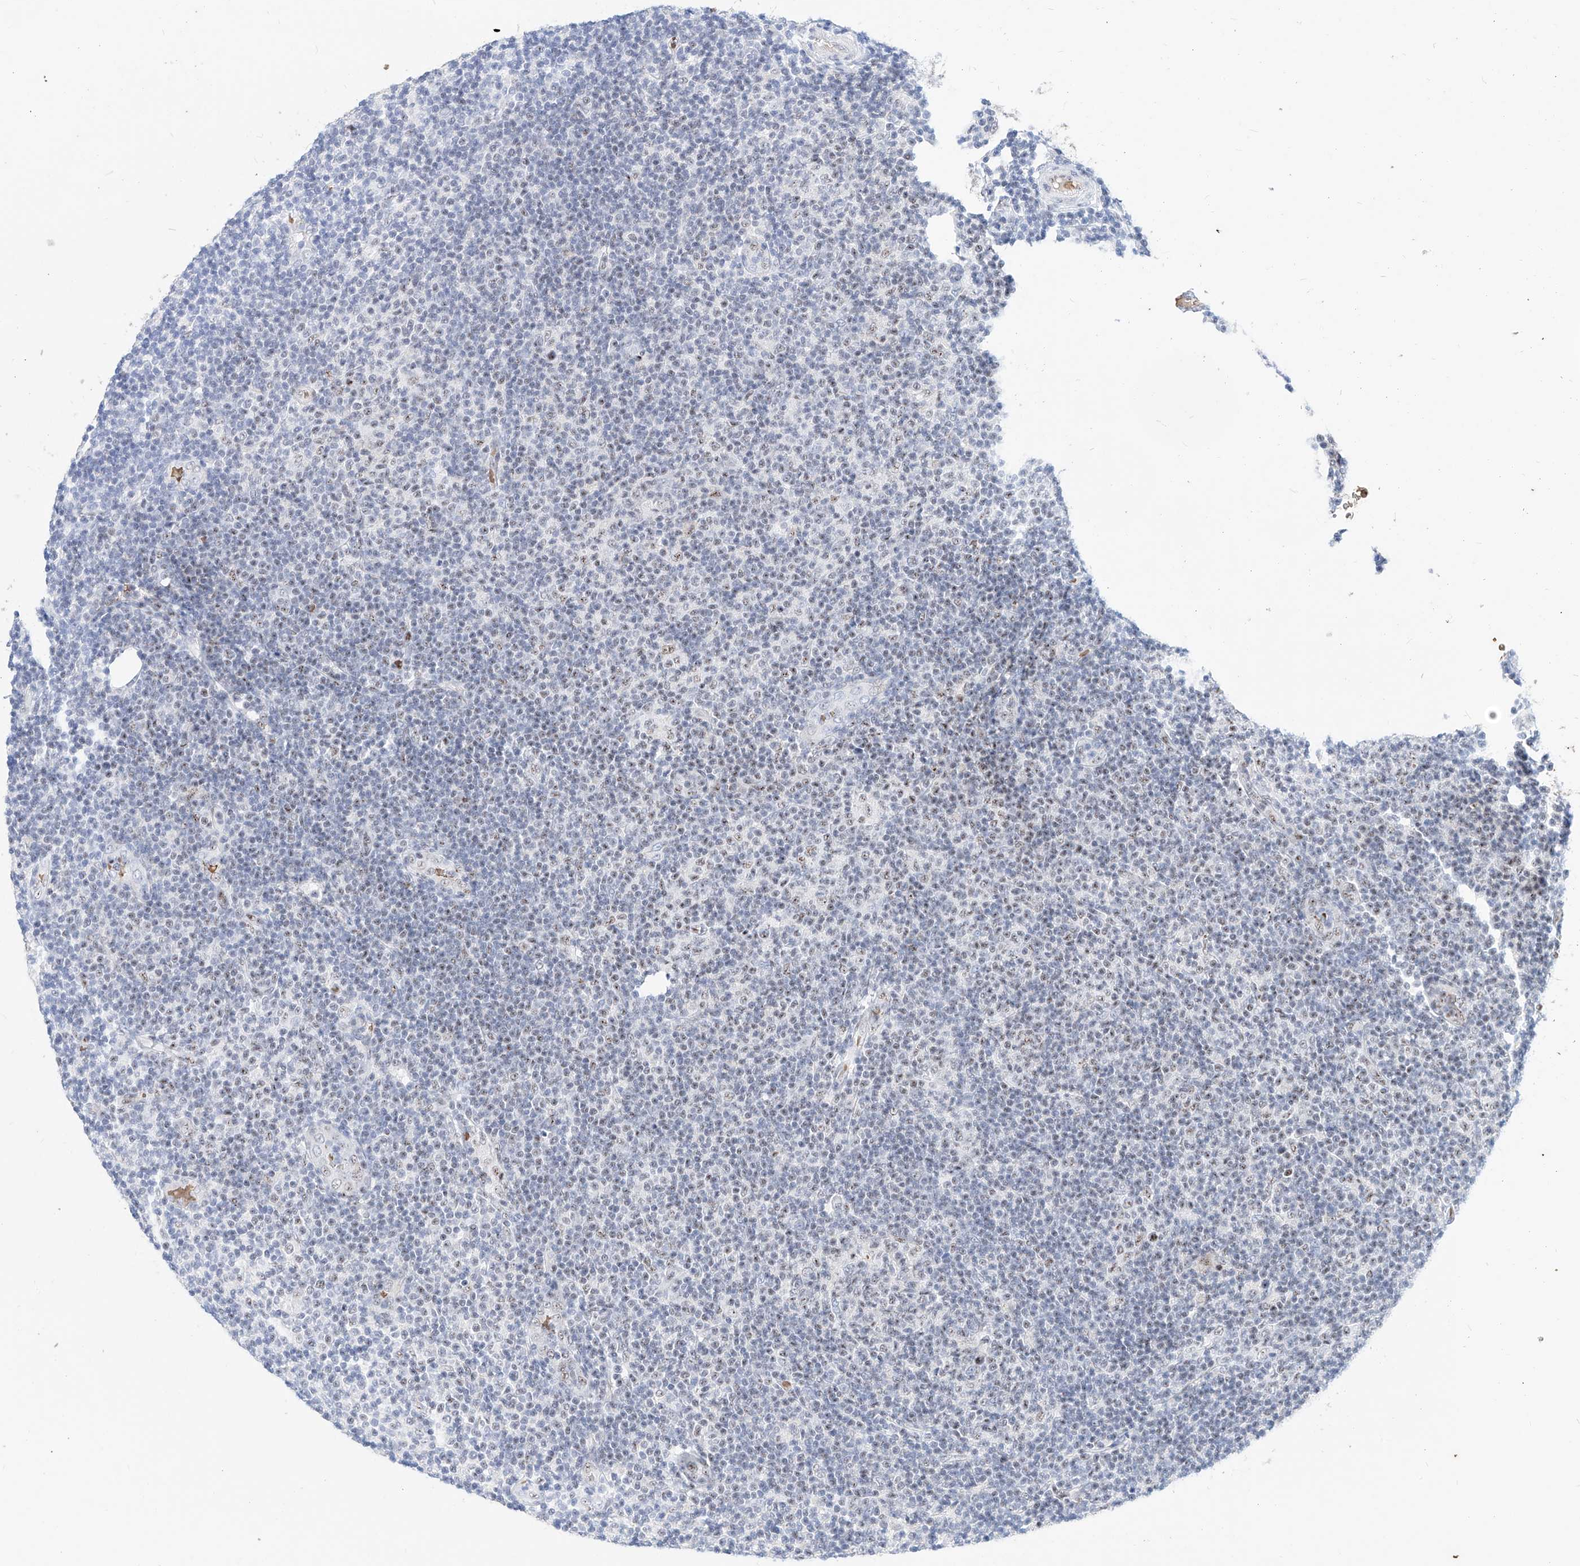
{"staining": {"intensity": "weak", "quantity": "<25%", "location": "nuclear"}, "tissue": "lymphoma", "cell_type": "Tumor cells", "image_type": "cancer", "snomed": [{"axis": "morphology", "description": "Malignant lymphoma, non-Hodgkin's type, Low grade"}, {"axis": "topography", "description": "Lymph node"}], "caption": "Tumor cells are negative for protein expression in human lymphoma. (DAB IHC, high magnification).", "gene": "ZFP42", "patient": {"sex": "male", "age": 83}}